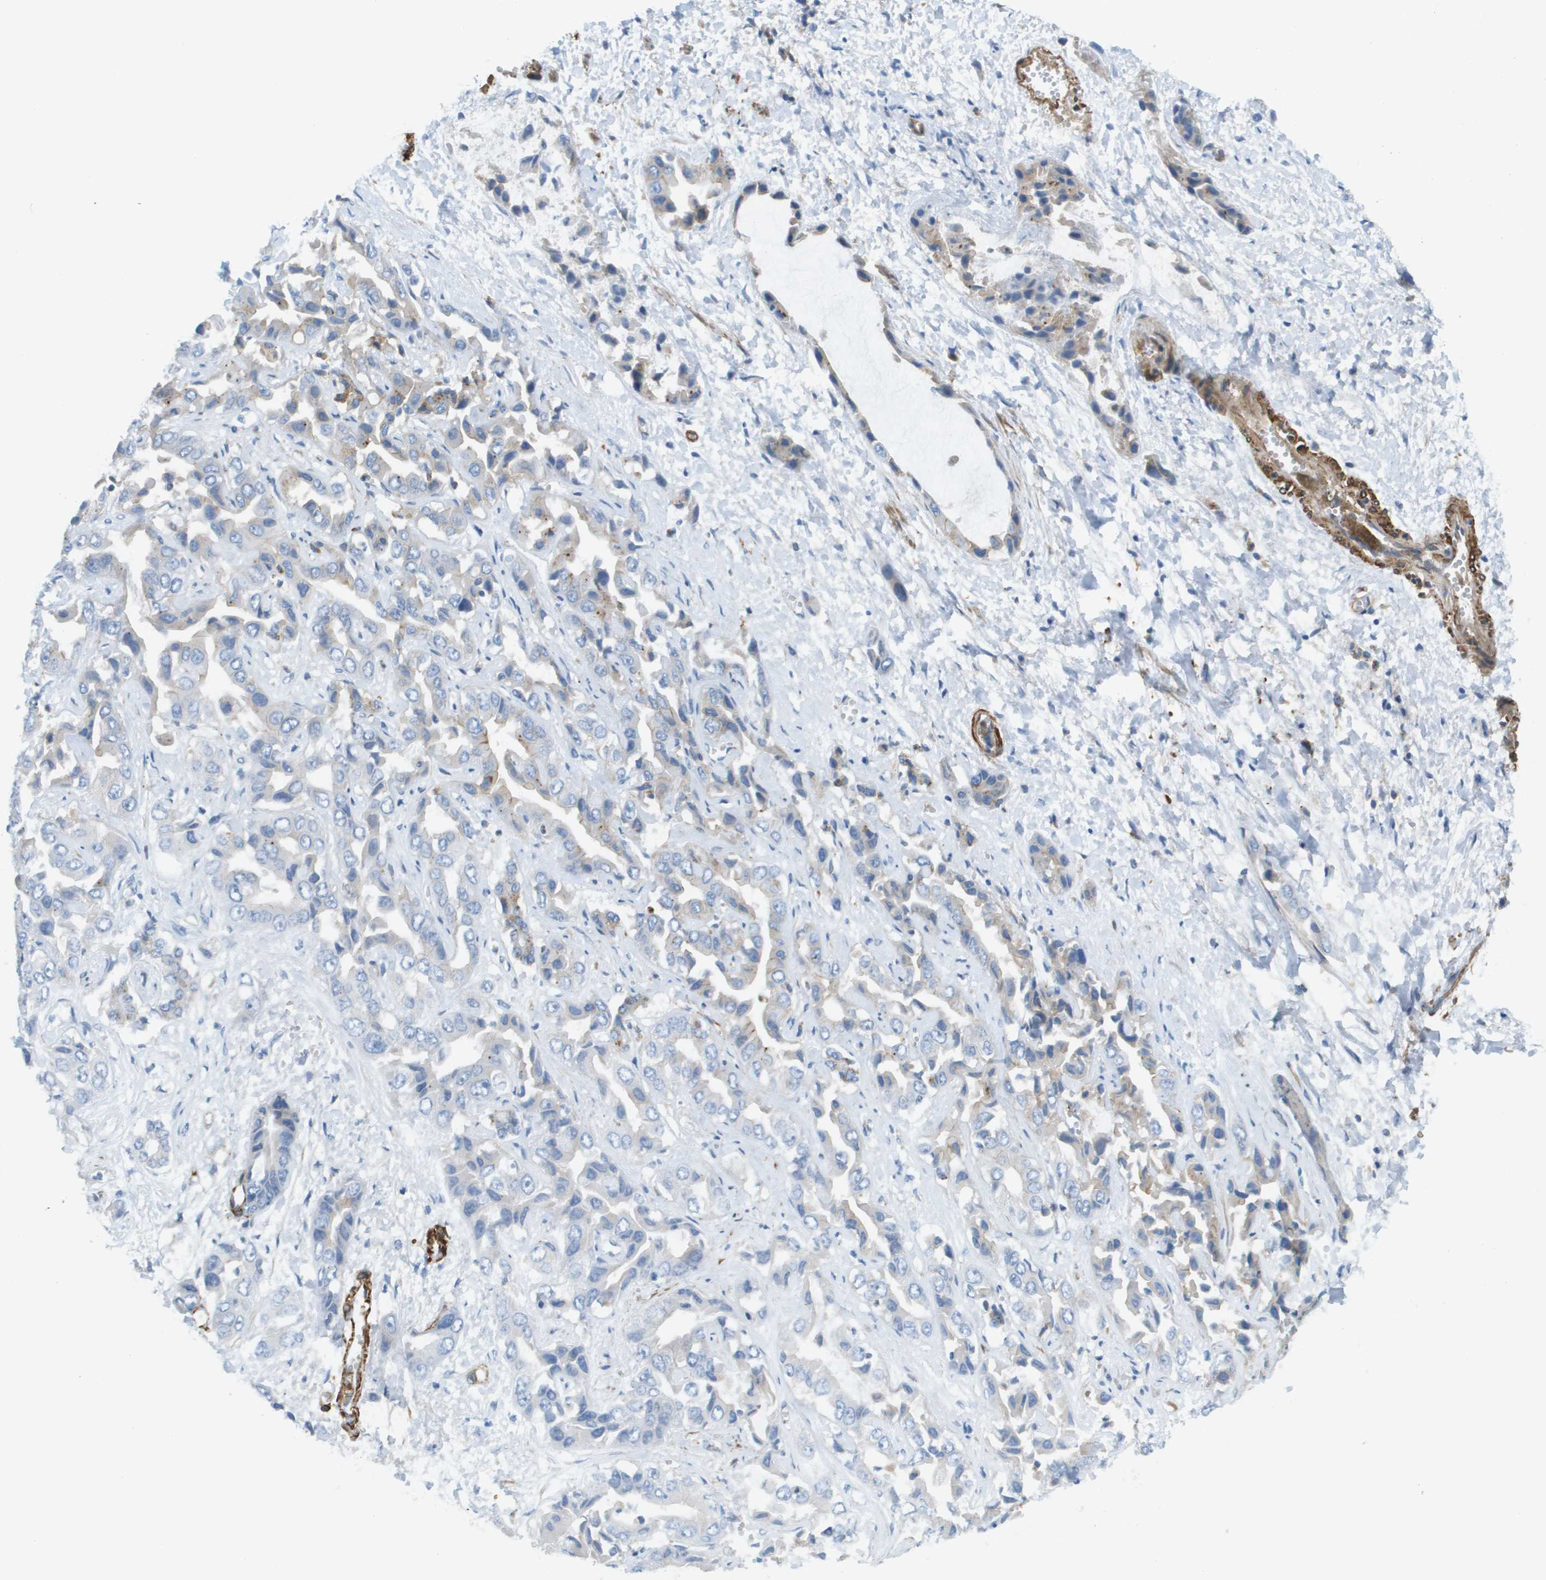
{"staining": {"intensity": "weak", "quantity": "<25%", "location": "cytoplasmic/membranous"}, "tissue": "liver cancer", "cell_type": "Tumor cells", "image_type": "cancer", "snomed": [{"axis": "morphology", "description": "Cholangiocarcinoma"}, {"axis": "topography", "description": "Liver"}], "caption": "Tumor cells show no significant positivity in cholangiocarcinoma (liver).", "gene": "MYH11", "patient": {"sex": "female", "age": 52}}